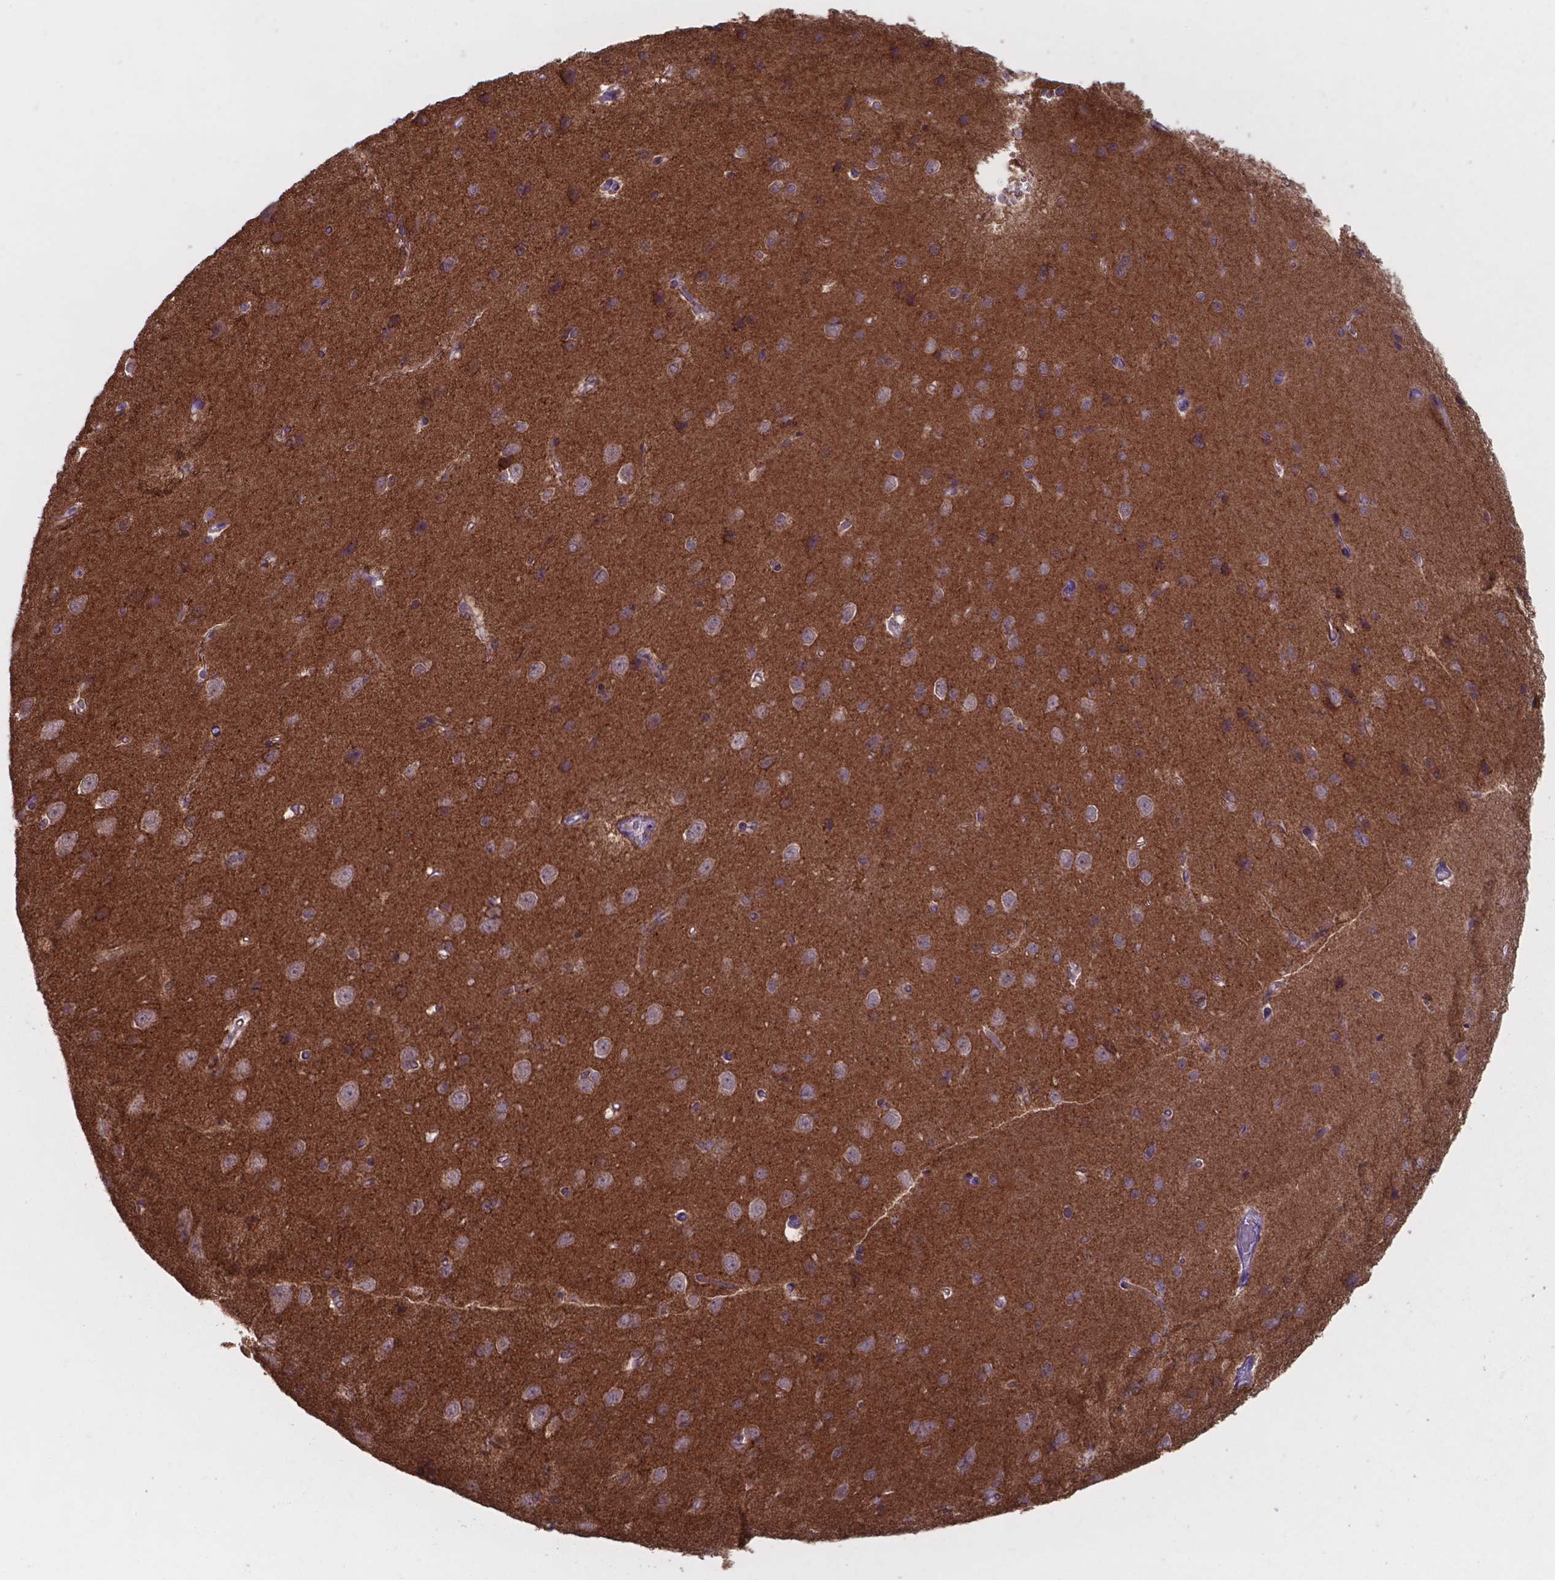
{"staining": {"intensity": "moderate", "quantity": "25%-75%", "location": "cytoplasmic/membranous"}, "tissue": "cerebral cortex", "cell_type": "Endothelial cells", "image_type": "normal", "snomed": [{"axis": "morphology", "description": "Normal tissue, NOS"}, {"axis": "topography", "description": "Cerebral cortex"}], "caption": "Immunohistochemistry (IHC) histopathology image of normal human cerebral cortex stained for a protein (brown), which shows medium levels of moderate cytoplasmic/membranous expression in about 25%-75% of endothelial cells.", "gene": "UBE2E2", "patient": {"sex": "male", "age": 37}}